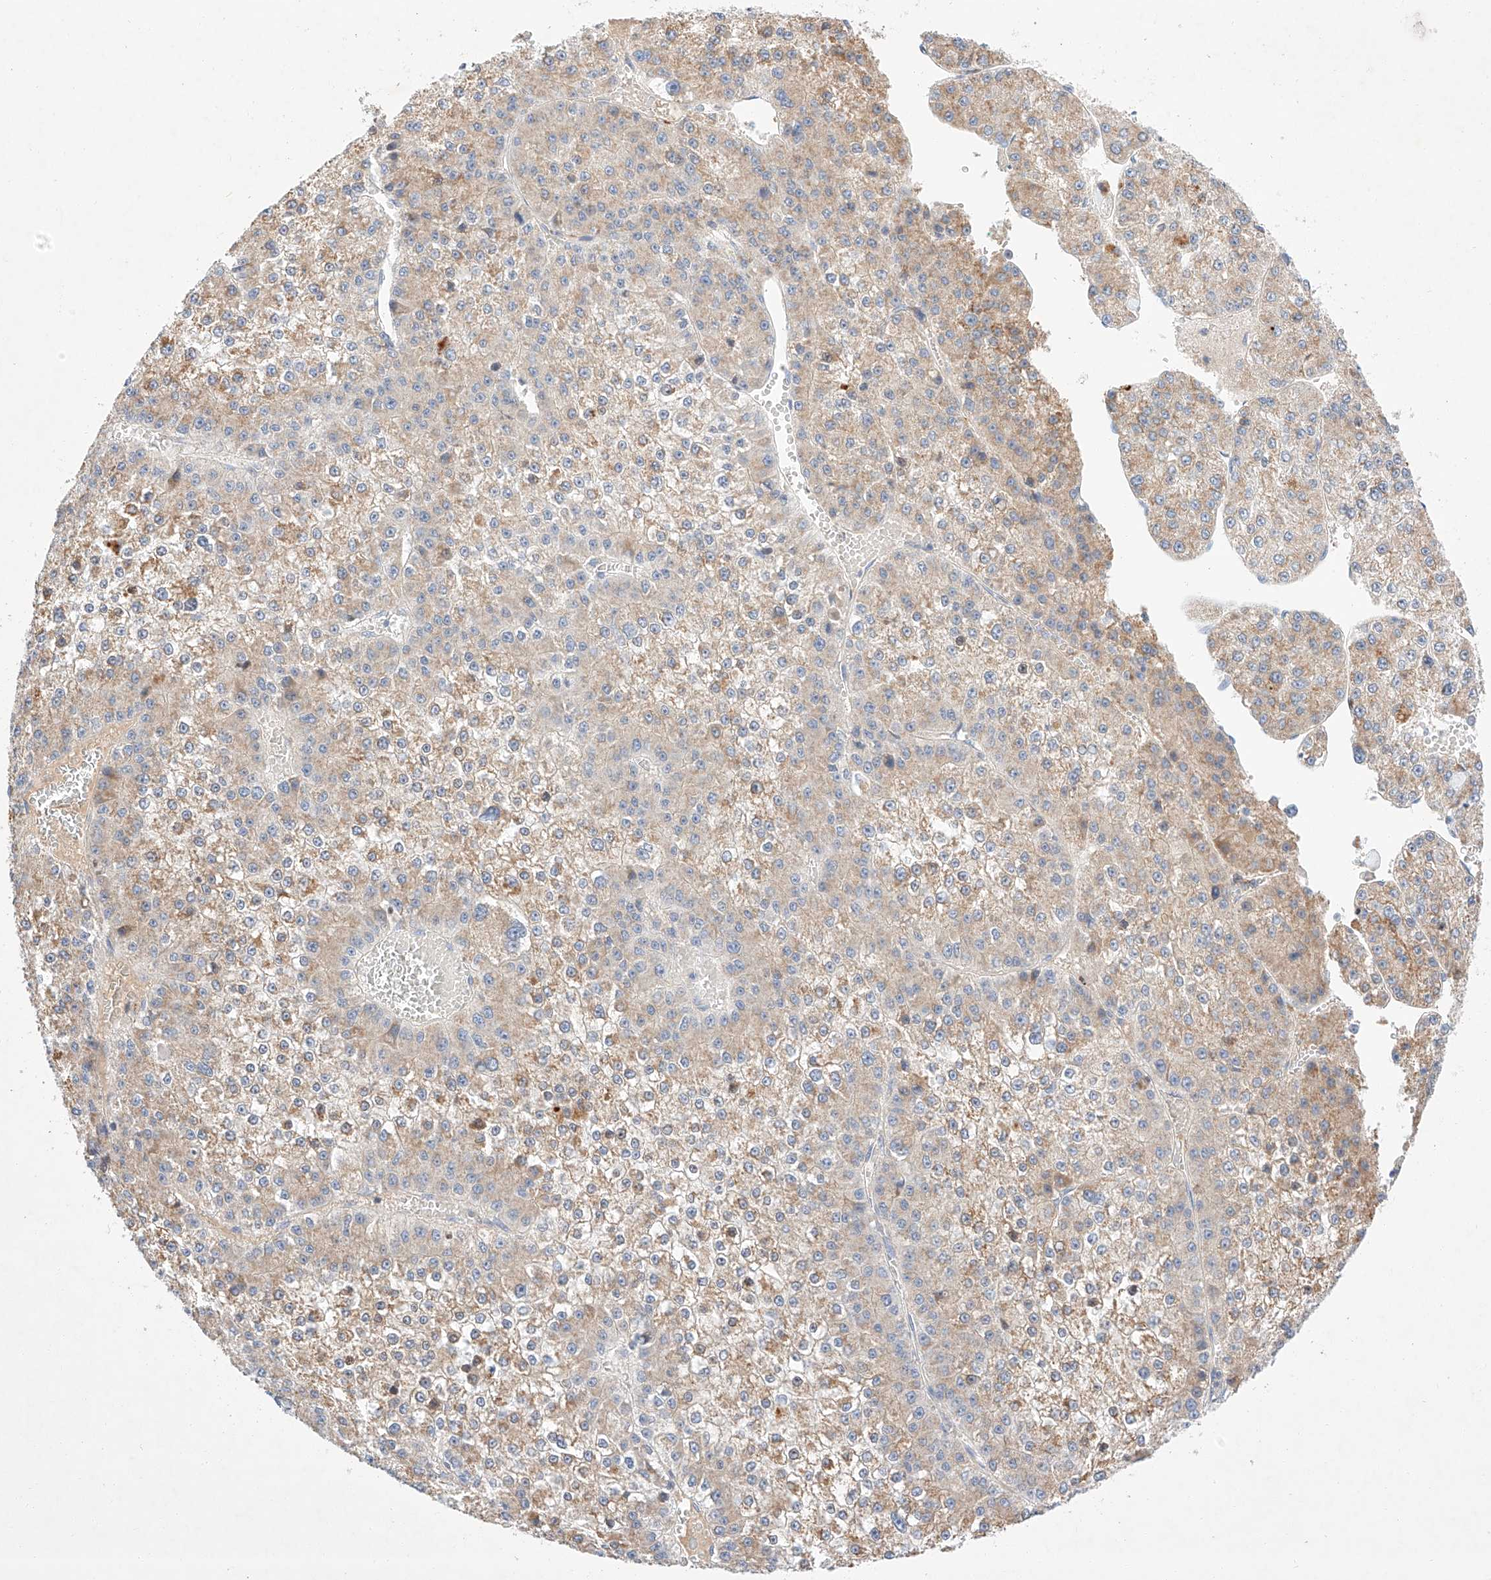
{"staining": {"intensity": "moderate", "quantity": "25%-75%", "location": "cytoplasmic/membranous"}, "tissue": "liver cancer", "cell_type": "Tumor cells", "image_type": "cancer", "snomed": [{"axis": "morphology", "description": "Carcinoma, Hepatocellular, NOS"}, {"axis": "topography", "description": "Liver"}], "caption": "Liver hepatocellular carcinoma stained with DAB immunohistochemistry demonstrates medium levels of moderate cytoplasmic/membranous positivity in about 25%-75% of tumor cells.", "gene": "C6orf118", "patient": {"sex": "female", "age": 73}}